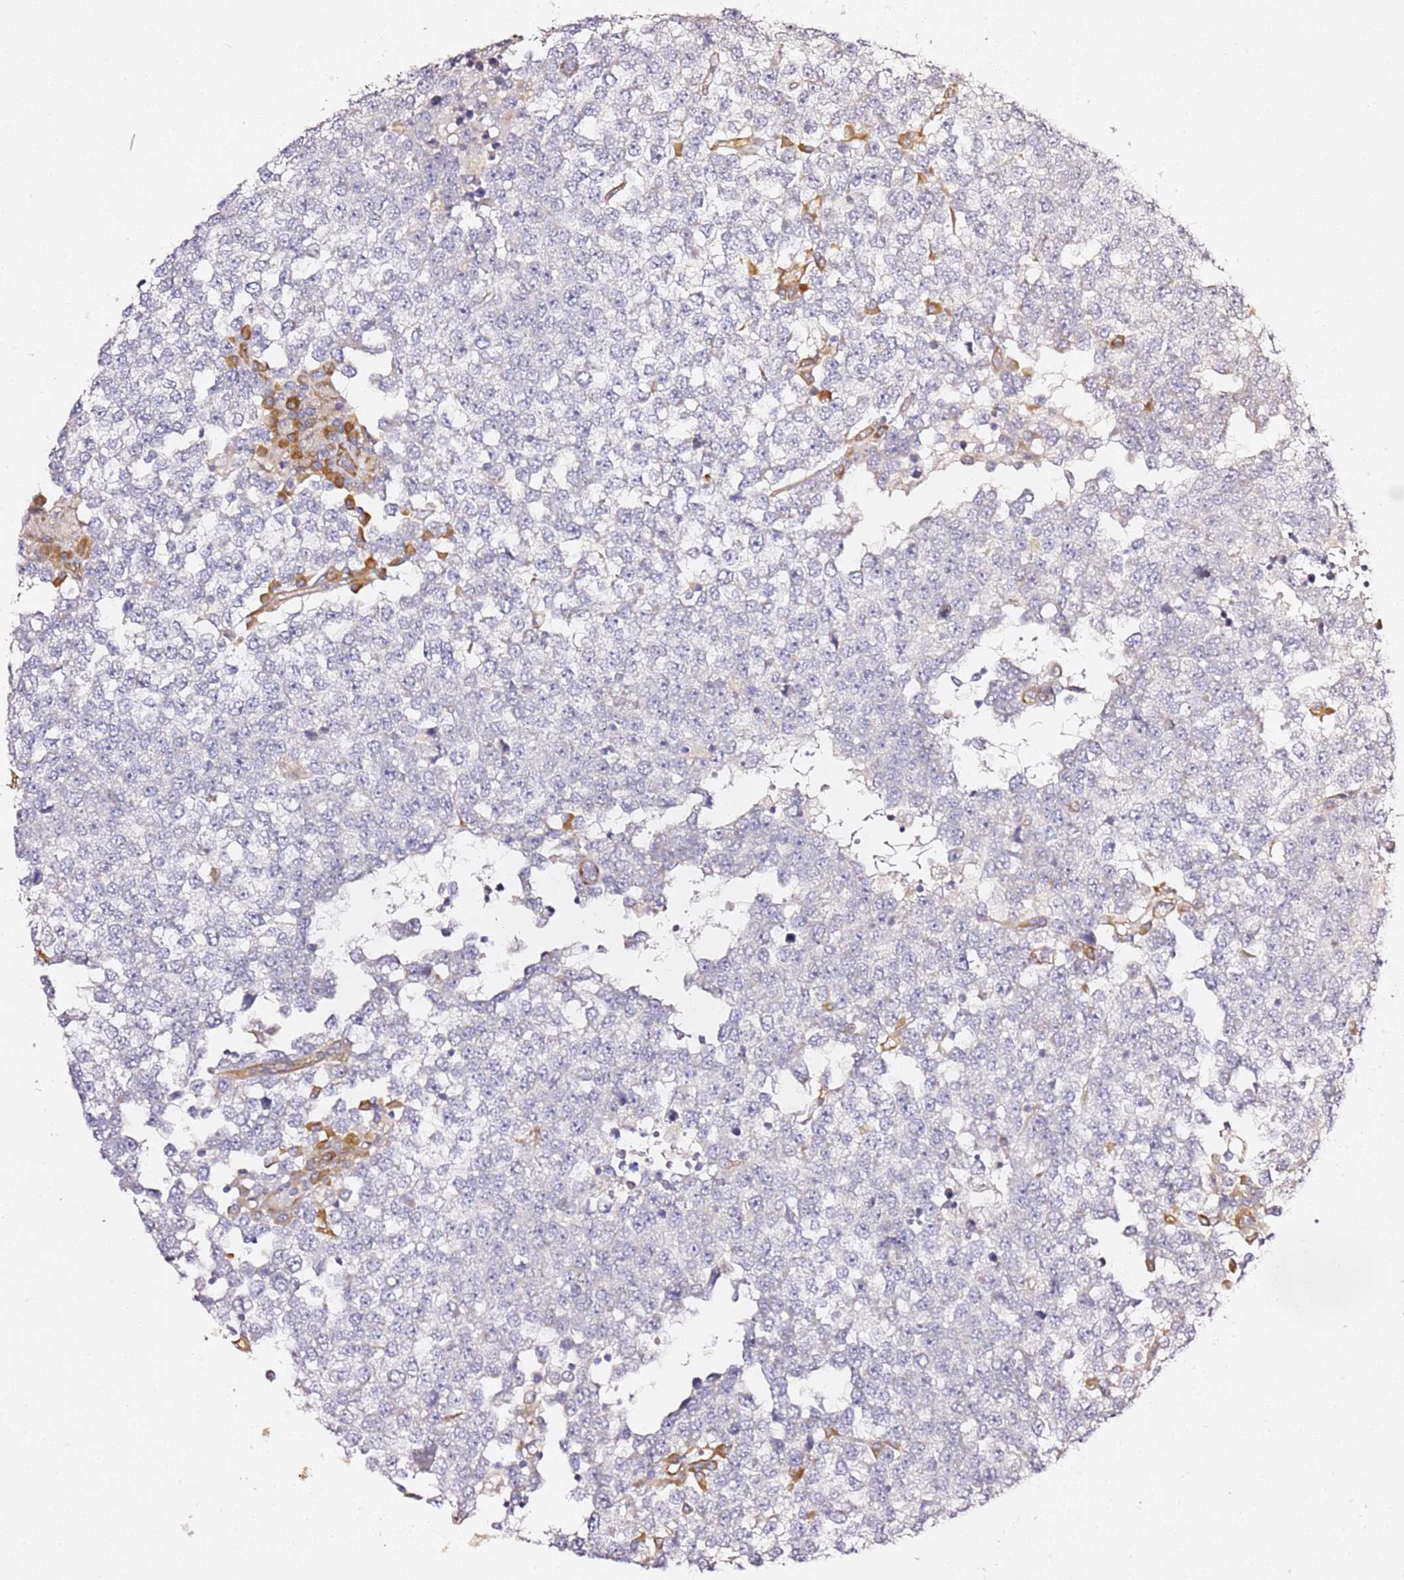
{"staining": {"intensity": "negative", "quantity": "none", "location": "none"}, "tissue": "testis cancer", "cell_type": "Tumor cells", "image_type": "cancer", "snomed": [{"axis": "morphology", "description": "Seminoma, NOS"}, {"axis": "topography", "description": "Testis"}], "caption": "Immunohistochemistry of human testis seminoma reveals no expression in tumor cells. (Immunohistochemistry, brightfield microscopy, high magnification).", "gene": "KIF7", "patient": {"sex": "male", "age": 65}}